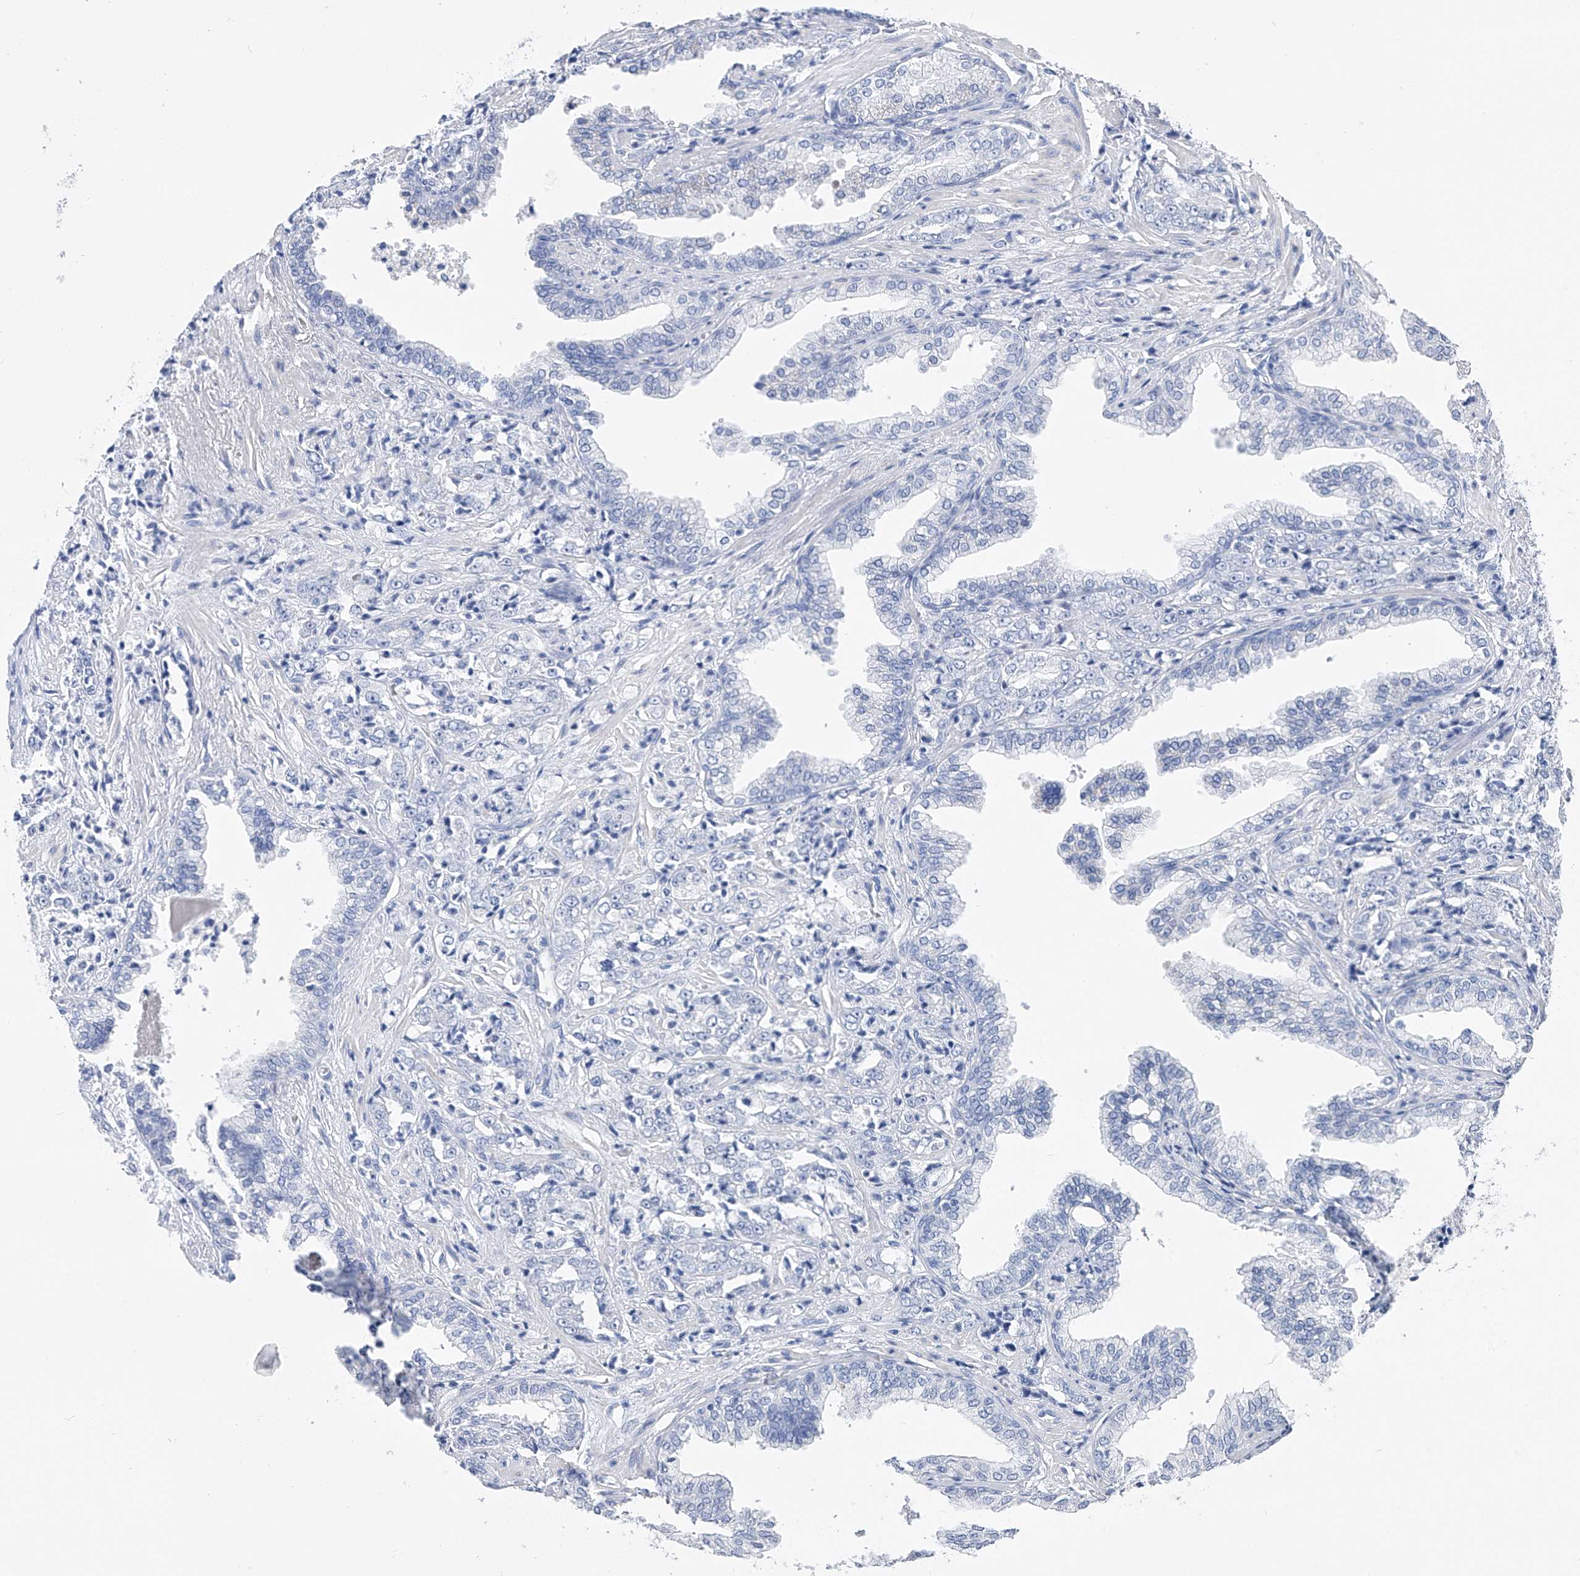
{"staining": {"intensity": "negative", "quantity": "none", "location": "none"}, "tissue": "prostate cancer", "cell_type": "Tumor cells", "image_type": "cancer", "snomed": [{"axis": "morphology", "description": "Adenocarcinoma, High grade"}, {"axis": "topography", "description": "Prostate"}], "caption": "IHC of human high-grade adenocarcinoma (prostate) exhibits no staining in tumor cells. (Immunohistochemistry (ihc), brightfield microscopy, high magnification).", "gene": "ADRA1A", "patient": {"sex": "male", "age": 71}}